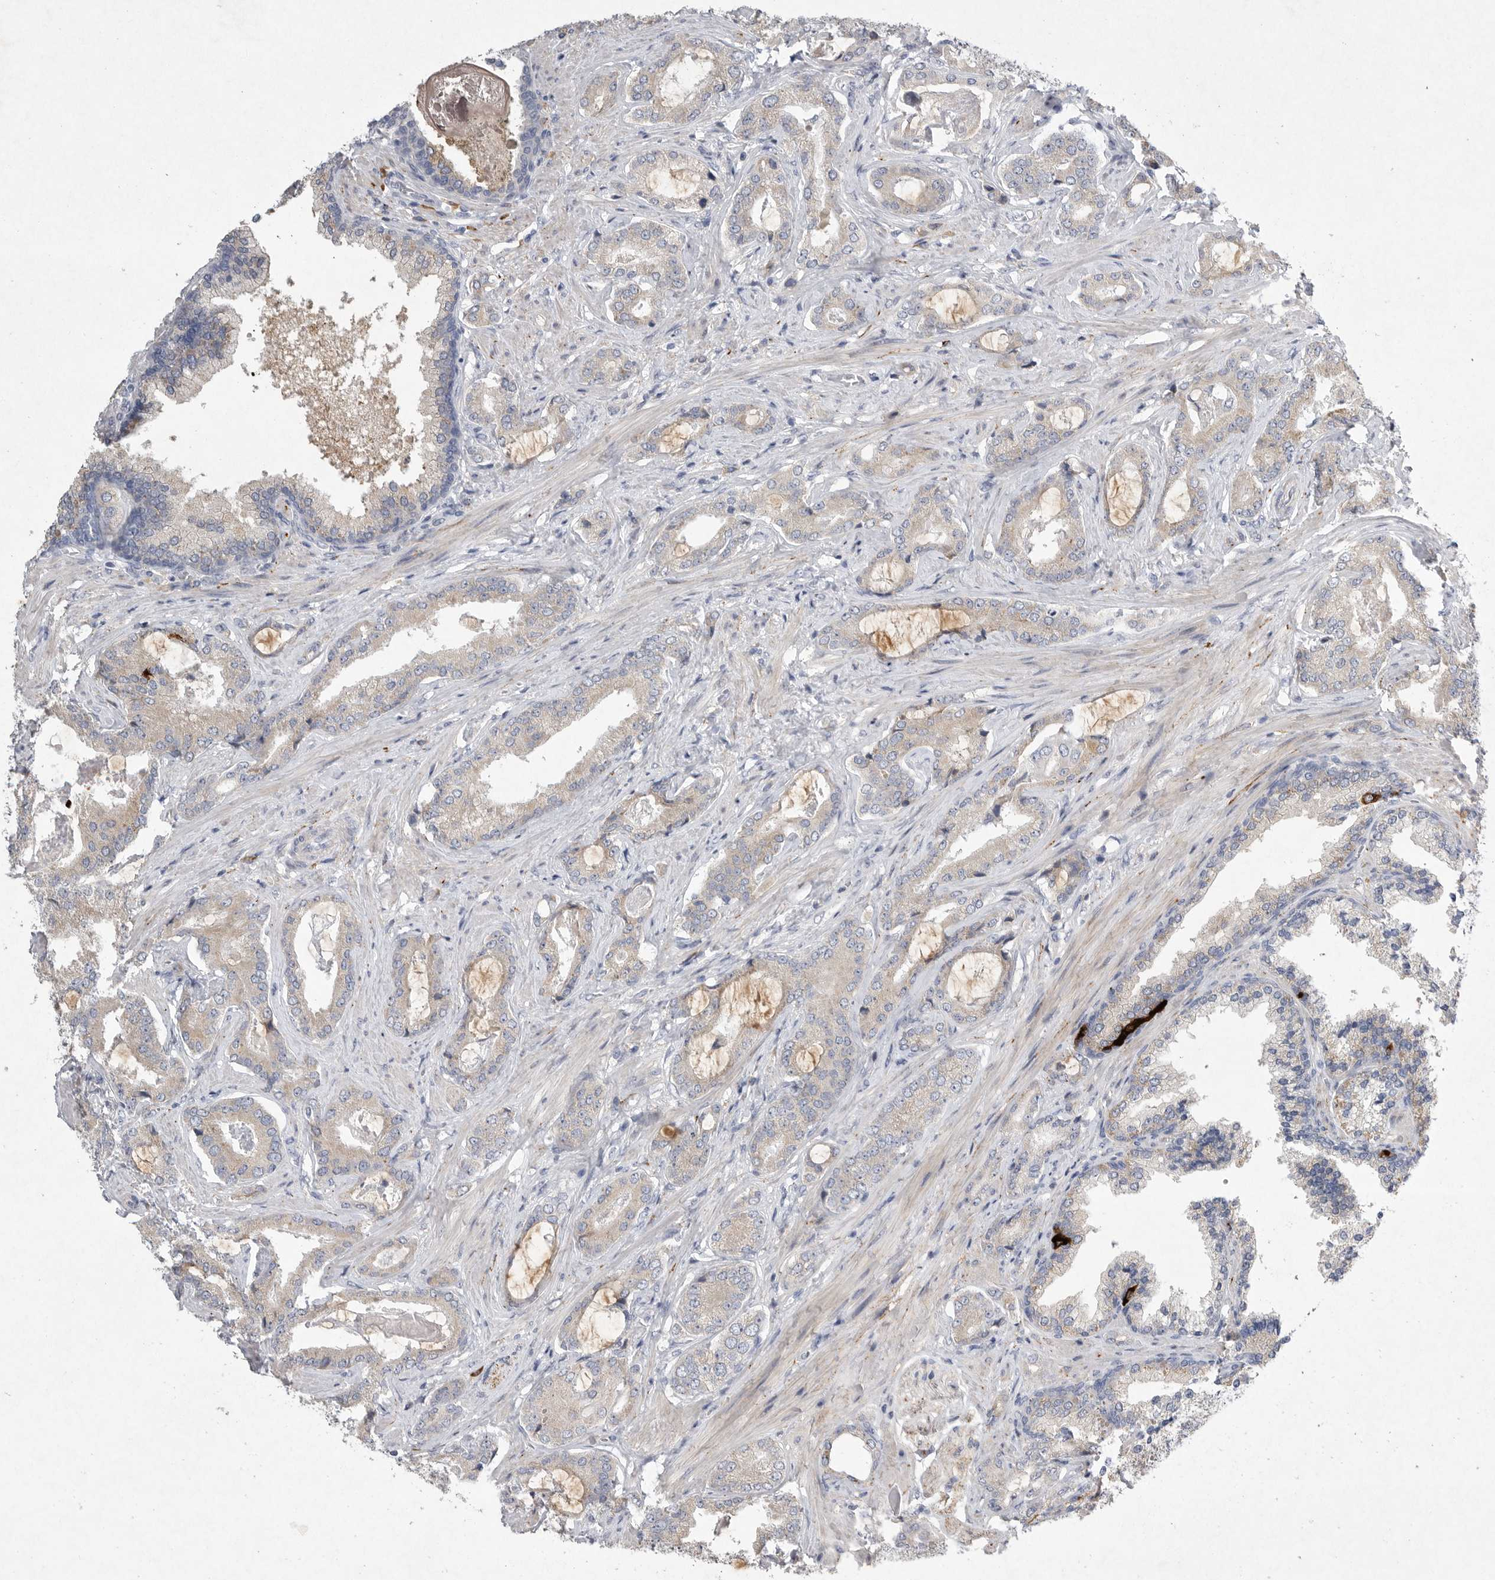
{"staining": {"intensity": "negative", "quantity": "none", "location": "none"}, "tissue": "prostate cancer", "cell_type": "Tumor cells", "image_type": "cancer", "snomed": [{"axis": "morphology", "description": "Adenocarcinoma, Low grade"}, {"axis": "topography", "description": "Prostate"}], "caption": "High power microscopy photomicrograph of an immunohistochemistry photomicrograph of prostate cancer, revealing no significant expression in tumor cells. (IHC, brightfield microscopy, high magnification).", "gene": "EDEM3", "patient": {"sex": "male", "age": 71}}